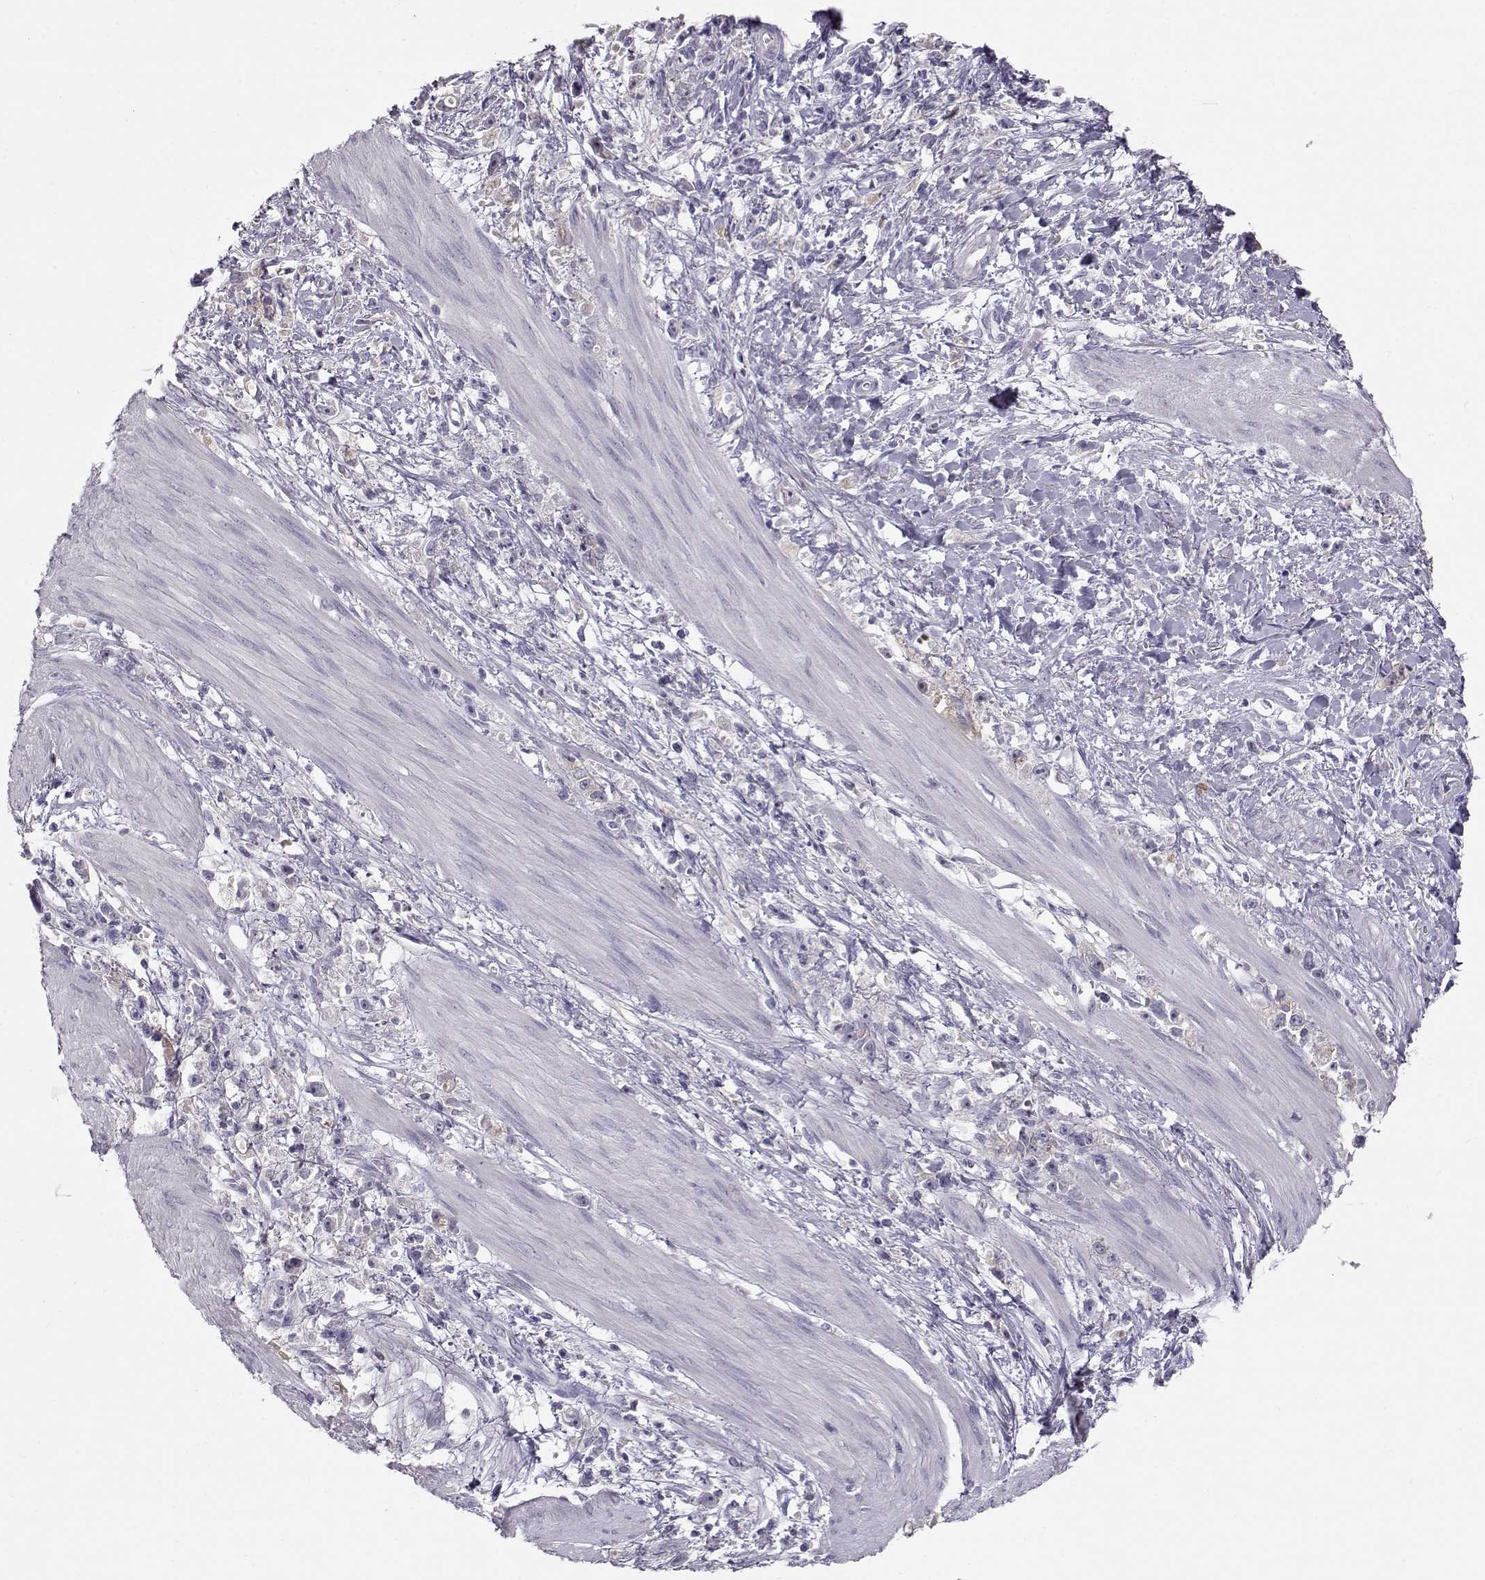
{"staining": {"intensity": "negative", "quantity": "none", "location": "none"}, "tissue": "stomach cancer", "cell_type": "Tumor cells", "image_type": "cancer", "snomed": [{"axis": "morphology", "description": "Adenocarcinoma, NOS"}, {"axis": "topography", "description": "Stomach"}], "caption": "This is an IHC histopathology image of human stomach adenocarcinoma. There is no staining in tumor cells.", "gene": "GRK1", "patient": {"sex": "female", "age": 59}}